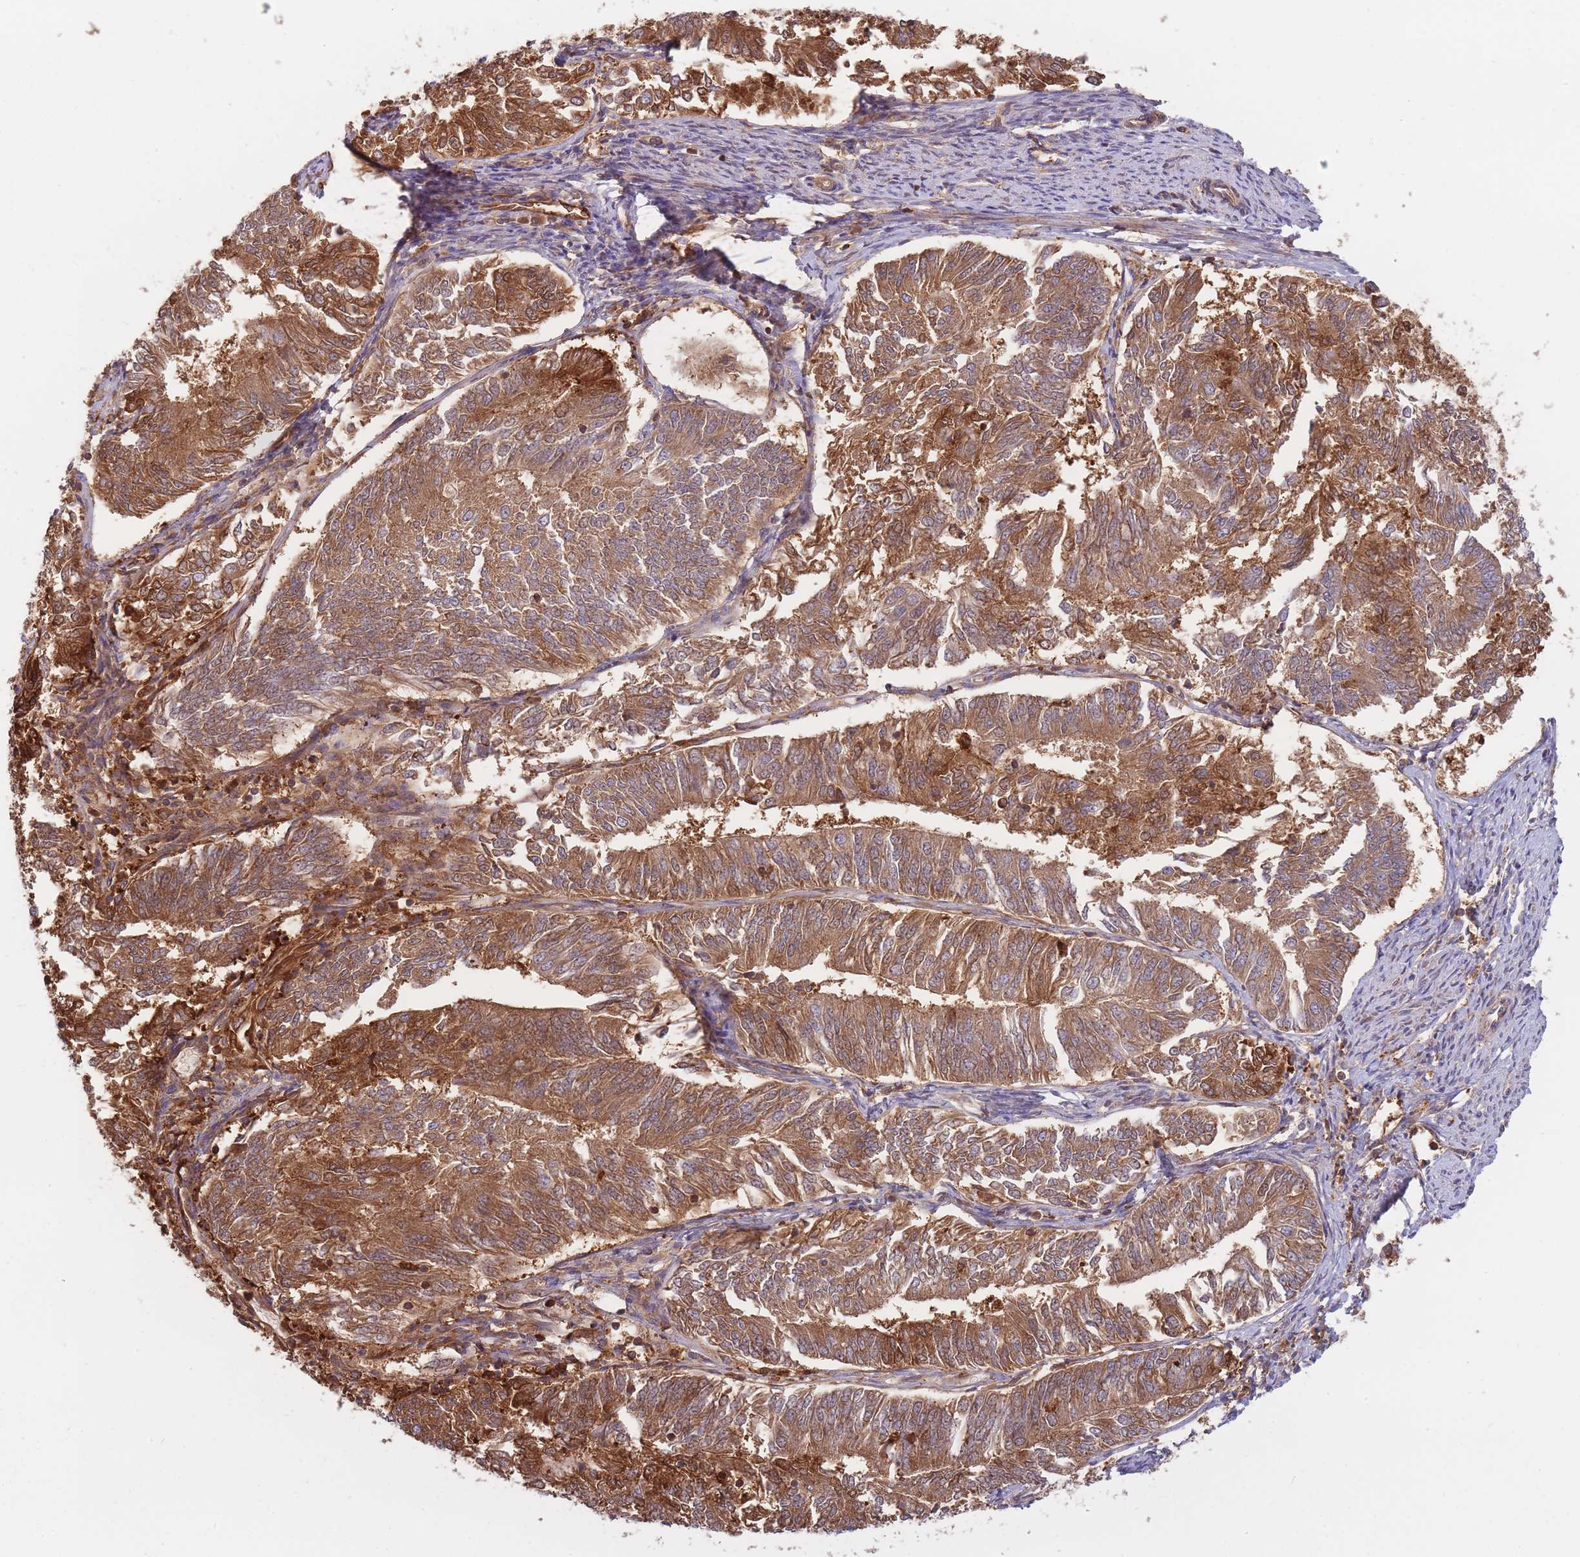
{"staining": {"intensity": "moderate", "quantity": ">75%", "location": "cytoplasmic/membranous"}, "tissue": "endometrial cancer", "cell_type": "Tumor cells", "image_type": "cancer", "snomed": [{"axis": "morphology", "description": "Adenocarcinoma, NOS"}, {"axis": "topography", "description": "Endometrium"}], "caption": "This is an image of immunohistochemistry staining of endometrial cancer, which shows moderate expression in the cytoplasmic/membranous of tumor cells.", "gene": "SLC4A9", "patient": {"sex": "female", "age": 58}}